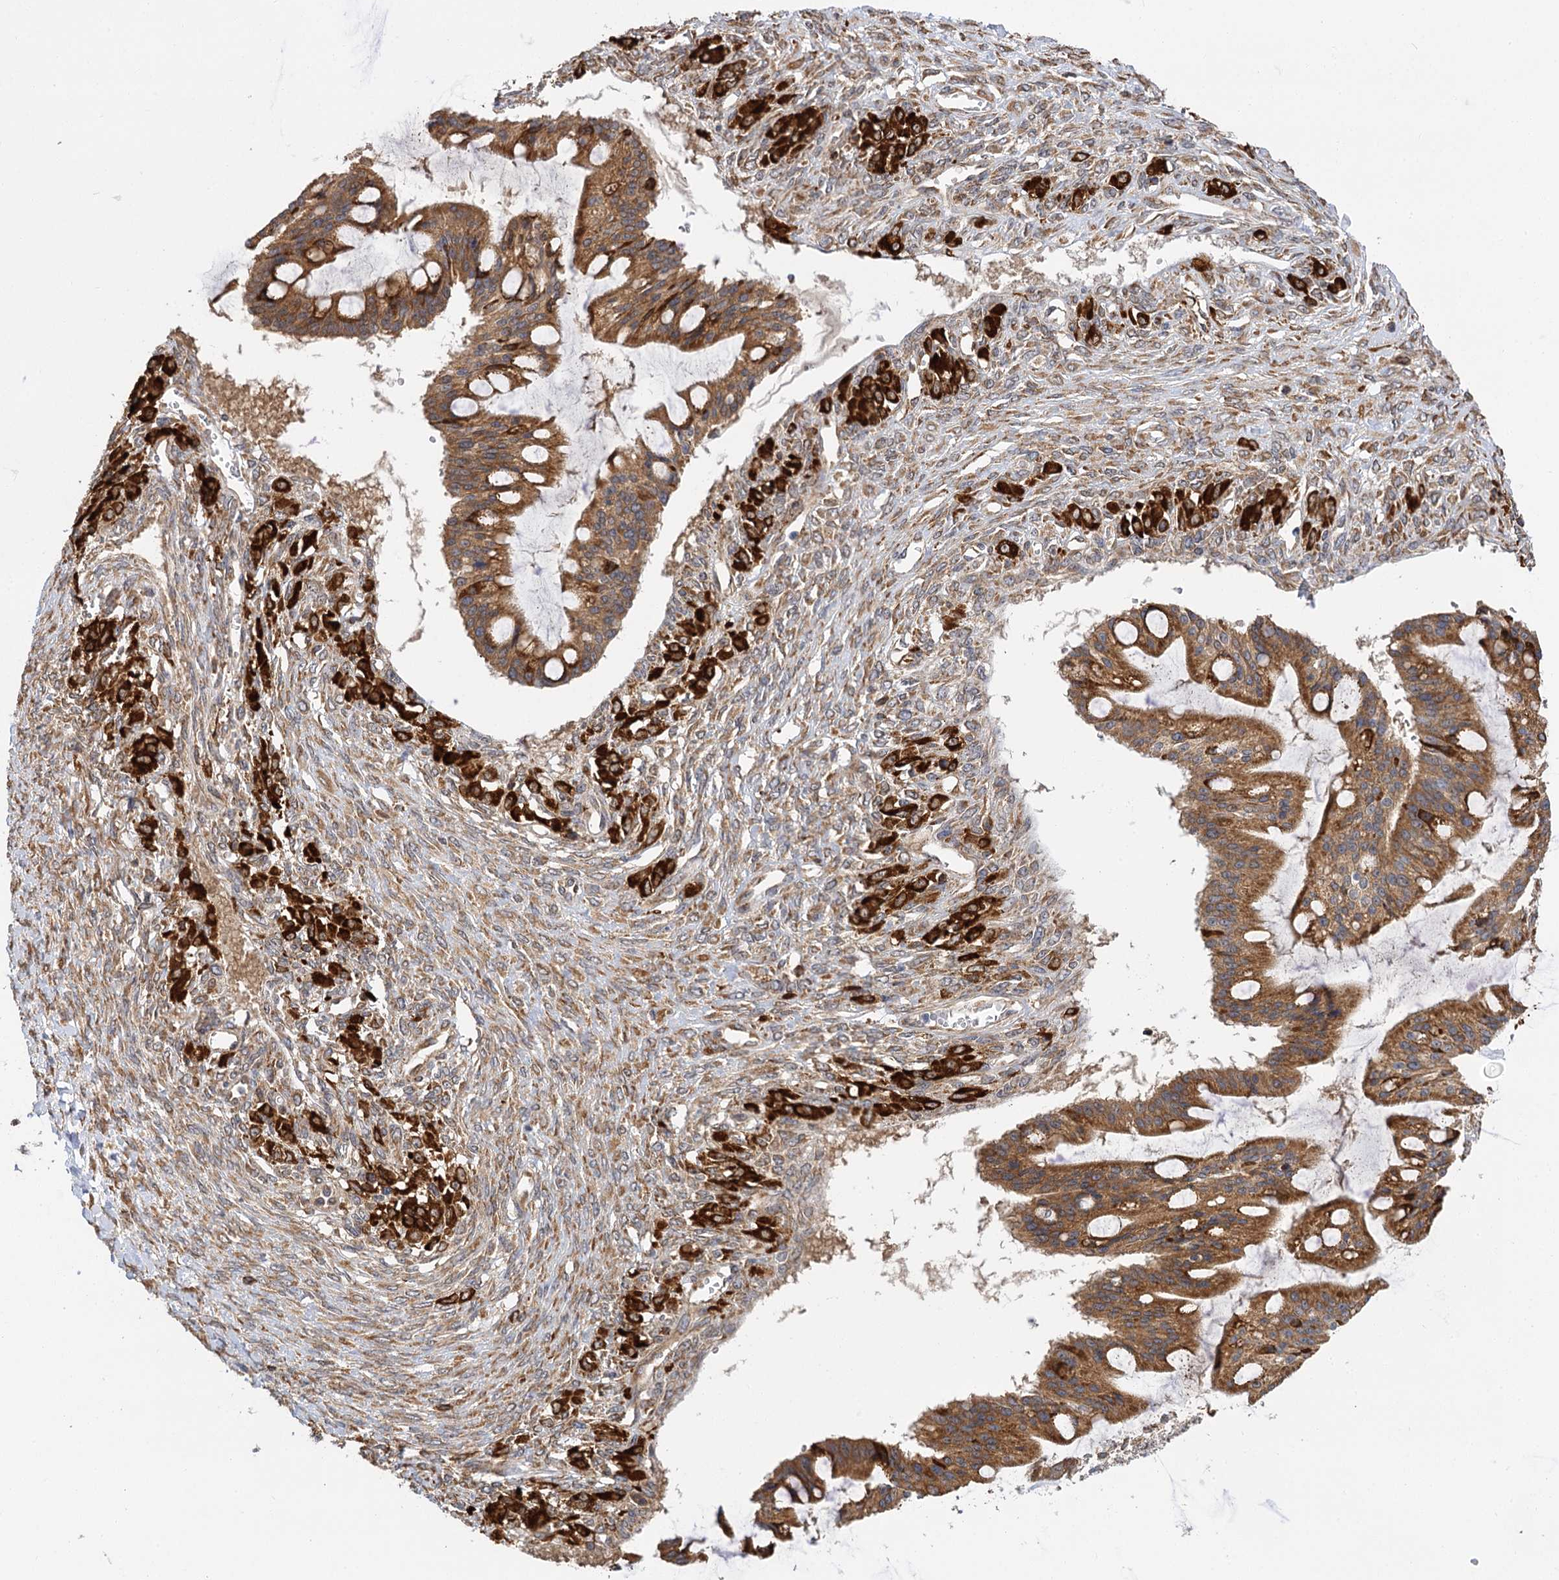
{"staining": {"intensity": "moderate", "quantity": ">75%", "location": "cytoplasmic/membranous"}, "tissue": "ovarian cancer", "cell_type": "Tumor cells", "image_type": "cancer", "snomed": [{"axis": "morphology", "description": "Cystadenocarcinoma, mucinous, NOS"}, {"axis": "topography", "description": "Ovary"}], "caption": "A brown stain shows moderate cytoplasmic/membranous staining of a protein in ovarian cancer tumor cells.", "gene": "PPIP5K2", "patient": {"sex": "female", "age": 73}}